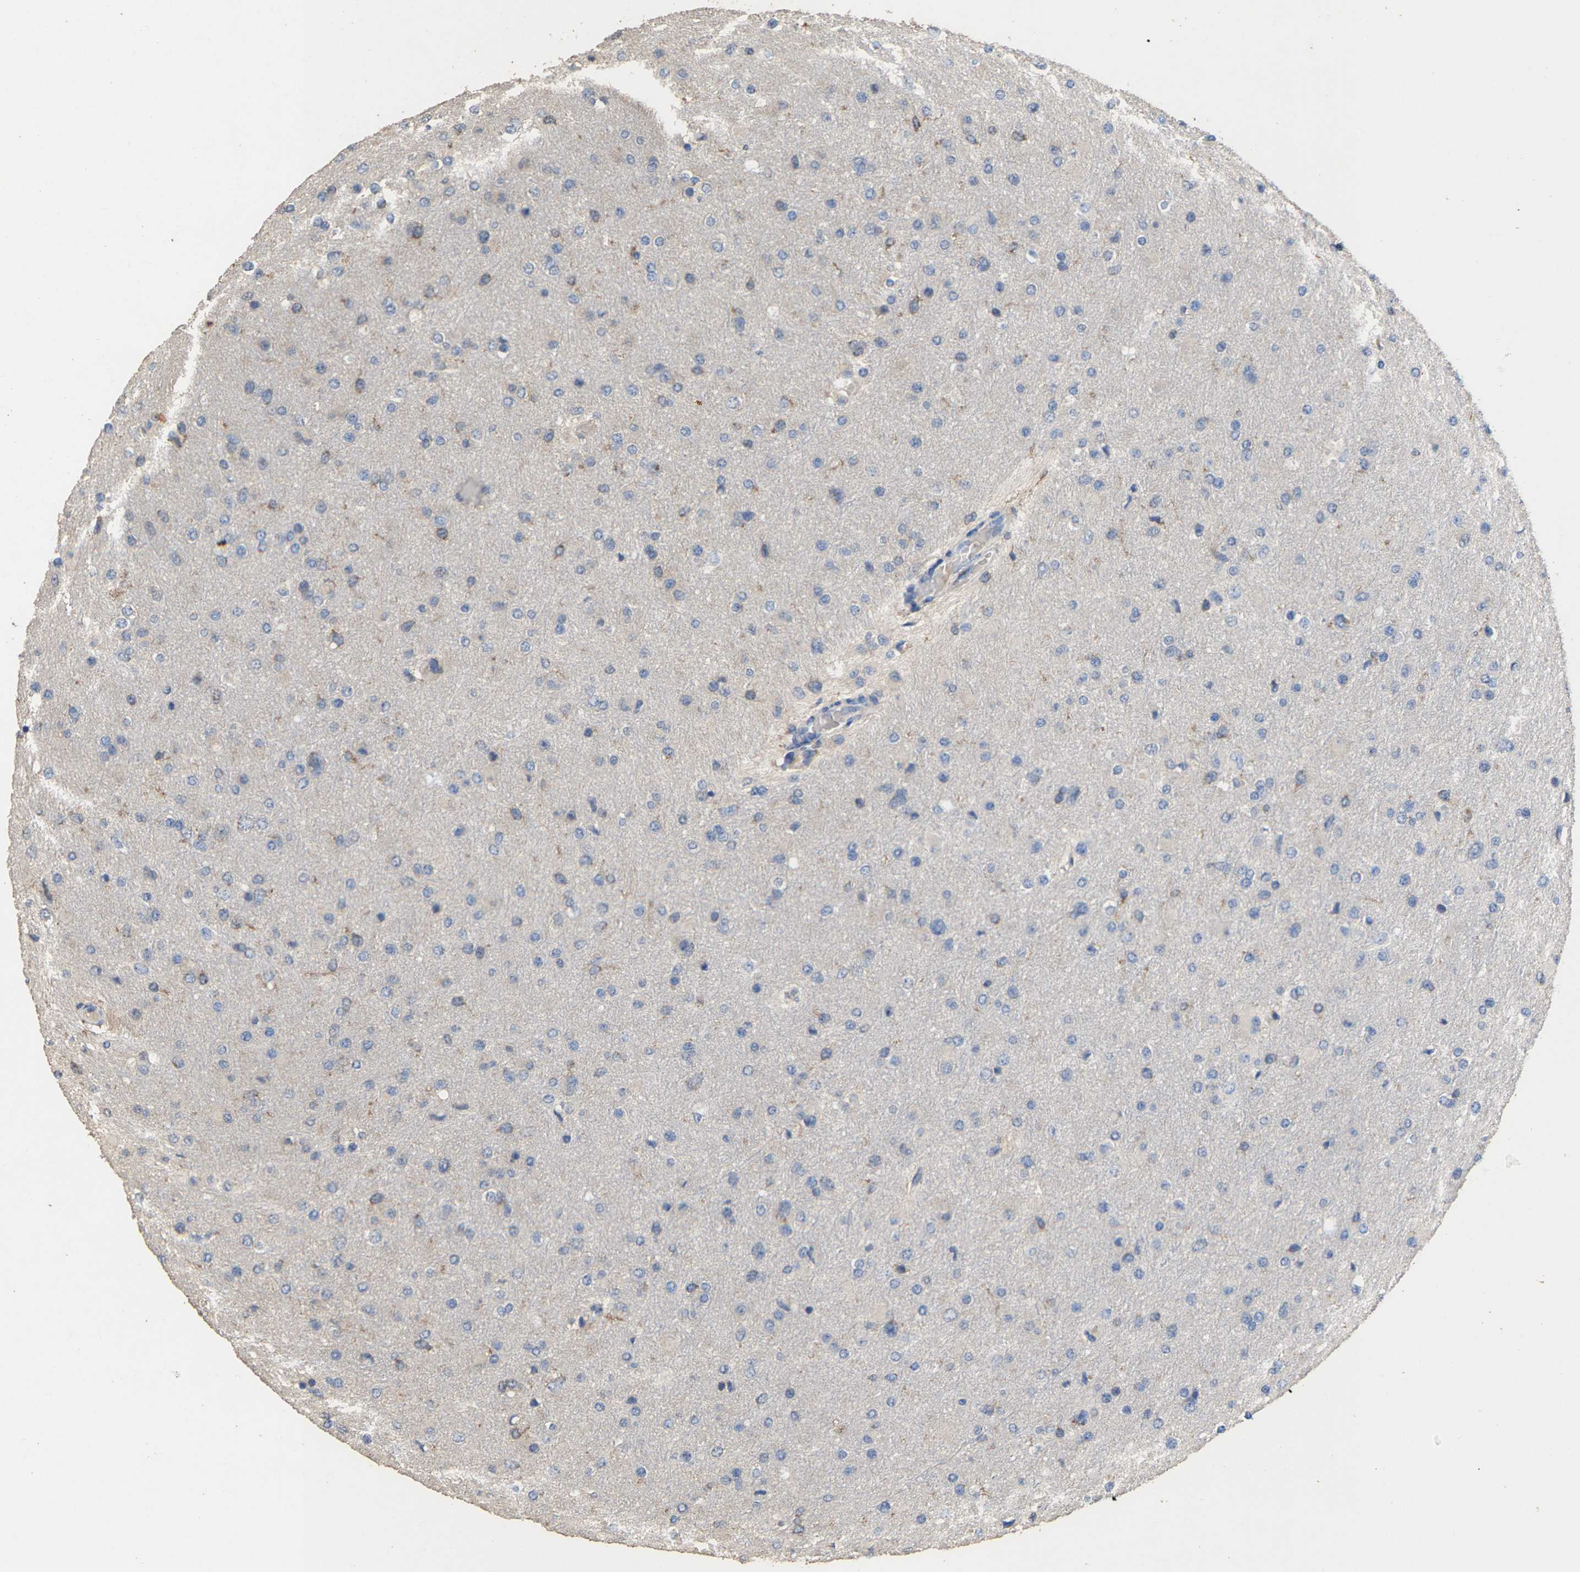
{"staining": {"intensity": "negative", "quantity": "none", "location": "none"}, "tissue": "glioma", "cell_type": "Tumor cells", "image_type": "cancer", "snomed": [{"axis": "morphology", "description": "Glioma, malignant, High grade"}, {"axis": "topography", "description": "Cerebral cortex"}], "caption": "Malignant glioma (high-grade) was stained to show a protein in brown. There is no significant positivity in tumor cells.", "gene": "TDRKH", "patient": {"sex": "female", "age": 36}}